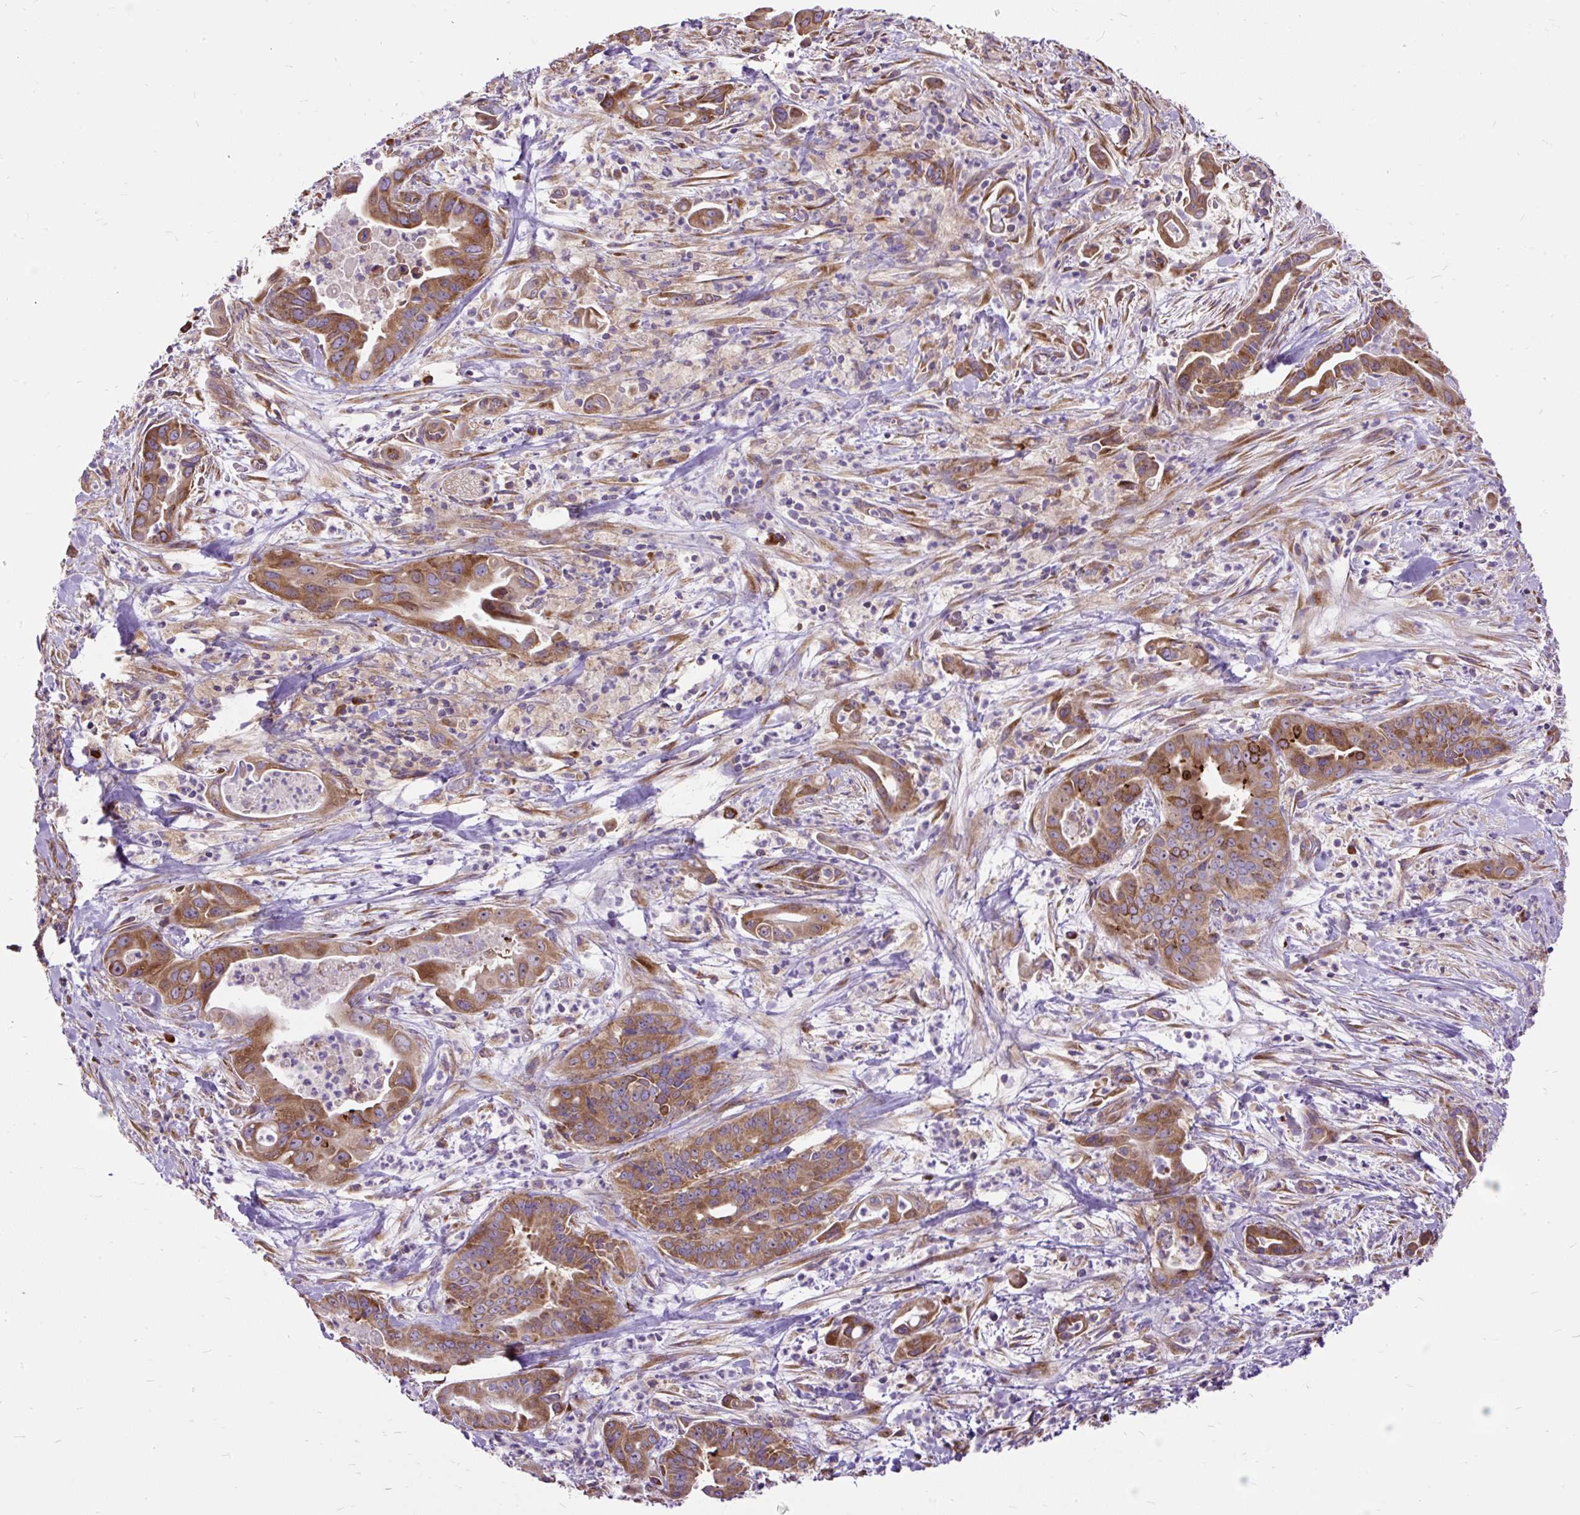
{"staining": {"intensity": "moderate", "quantity": ">75%", "location": "cytoplasmic/membranous"}, "tissue": "pancreatic cancer", "cell_type": "Tumor cells", "image_type": "cancer", "snomed": [{"axis": "morphology", "description": "Adenocarcinoma, NOS"}, {"axis": "topography", "description": "Pancreas"}], "caption": "Immunohistochemistry (DAB) staining of human adenocarcinoma (pancreatic) reveals moderate cytoplasmic/membranous protein expression in approximately >75% of tumor cells.", "gene": "RPS5", "patient": {"sex": "female", "age": 77}}